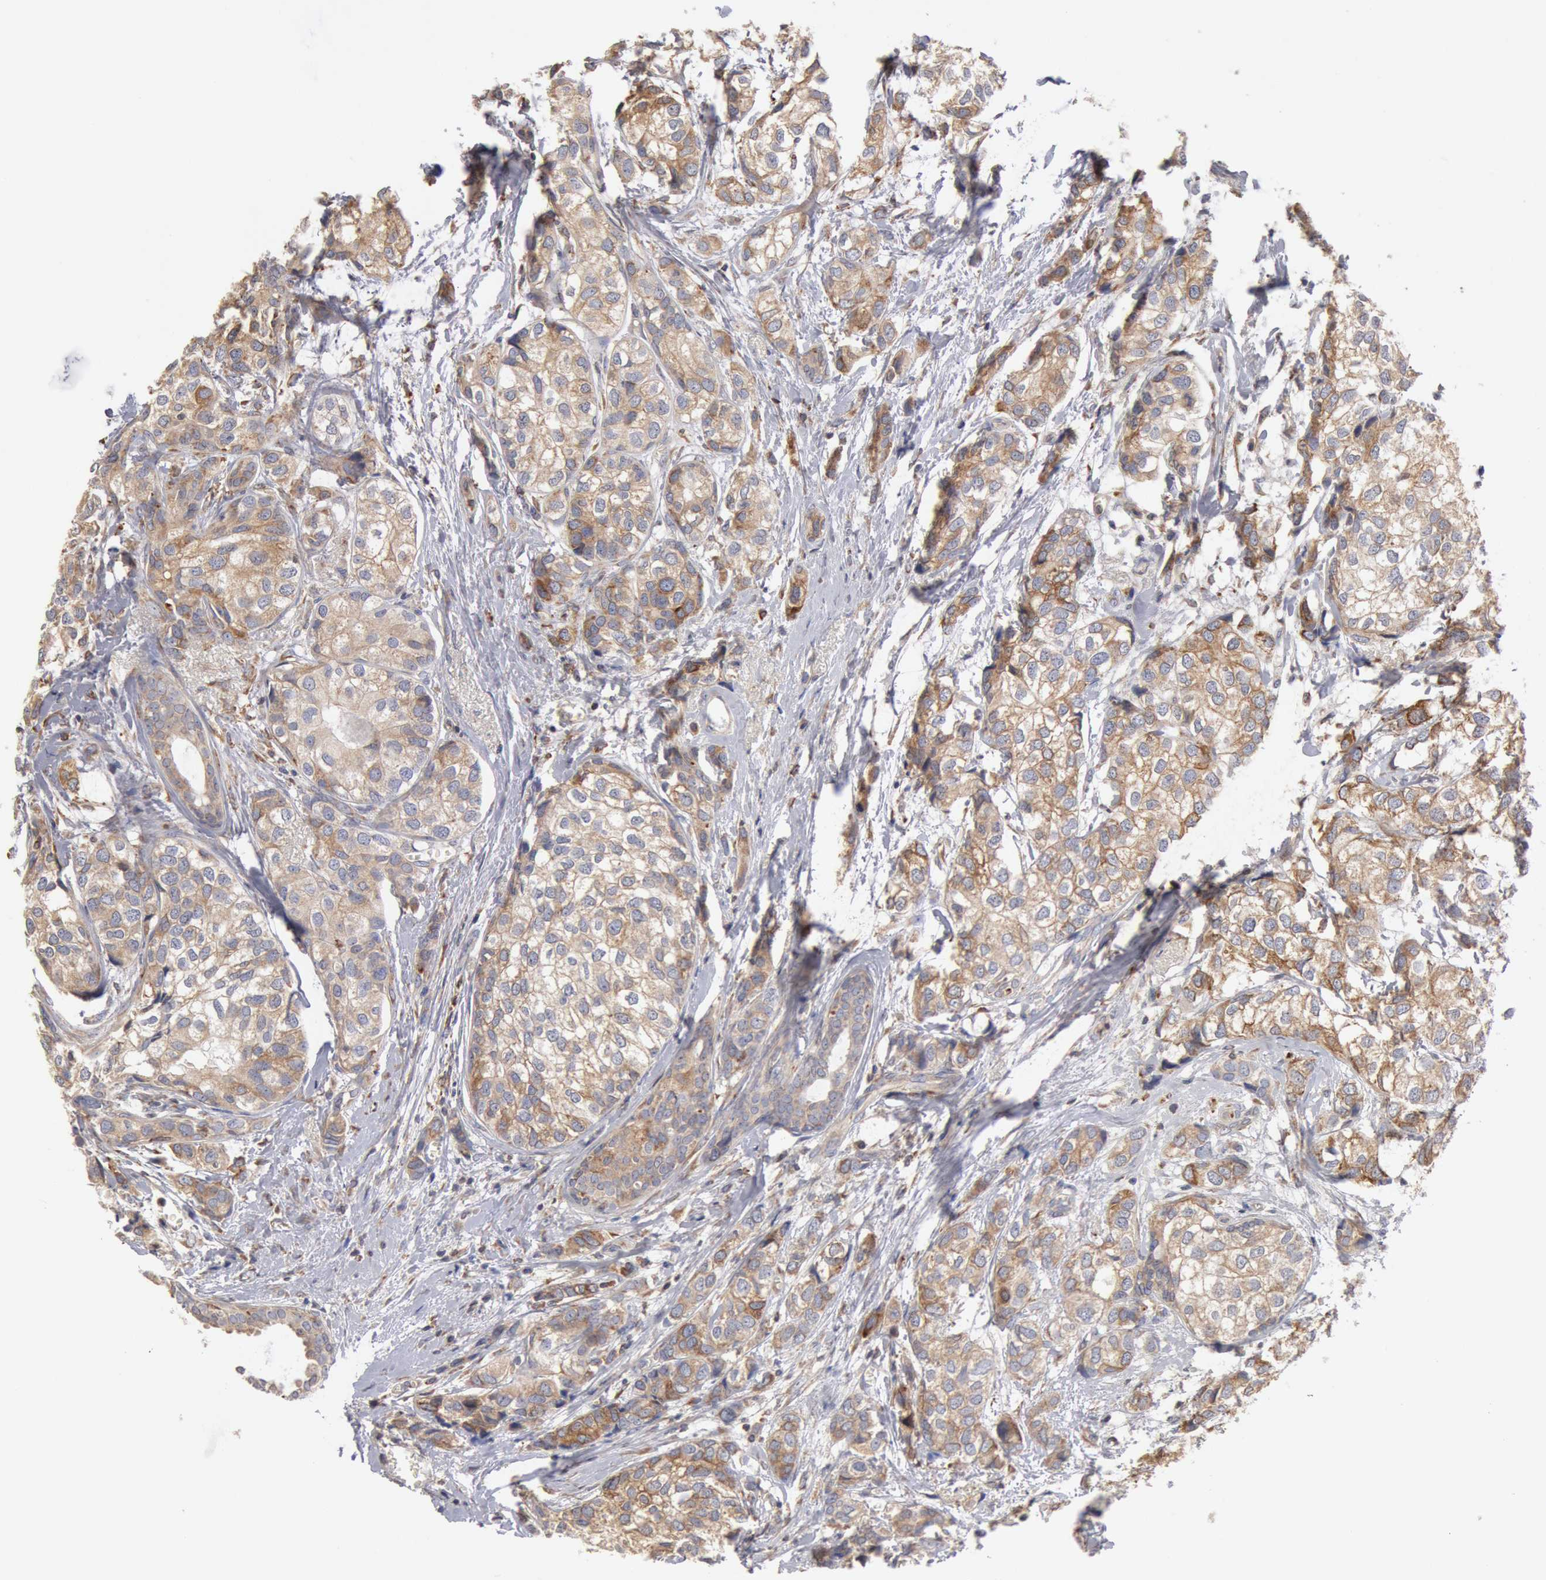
{"staining": {"intensity": "weak", "quantity": ">75%", "location": "cytoplasmic/membranous"}, "tissue": "breast cancer", "cell_type": "Tumor cells", "image_type": "cancer", "snomed": [{"axis": "morphology", "description": "Duct carcinoma"}, {"axis": "topography", "description": "Breast"}], "caption": "IHC of human intraductal carcinoma (breast) shows low levels of weak cytoplasmic/membranous expression in about >75% of tumor cells.", "gene": "OSBPL8", "patient": {"sex": "female", "age": 68}}